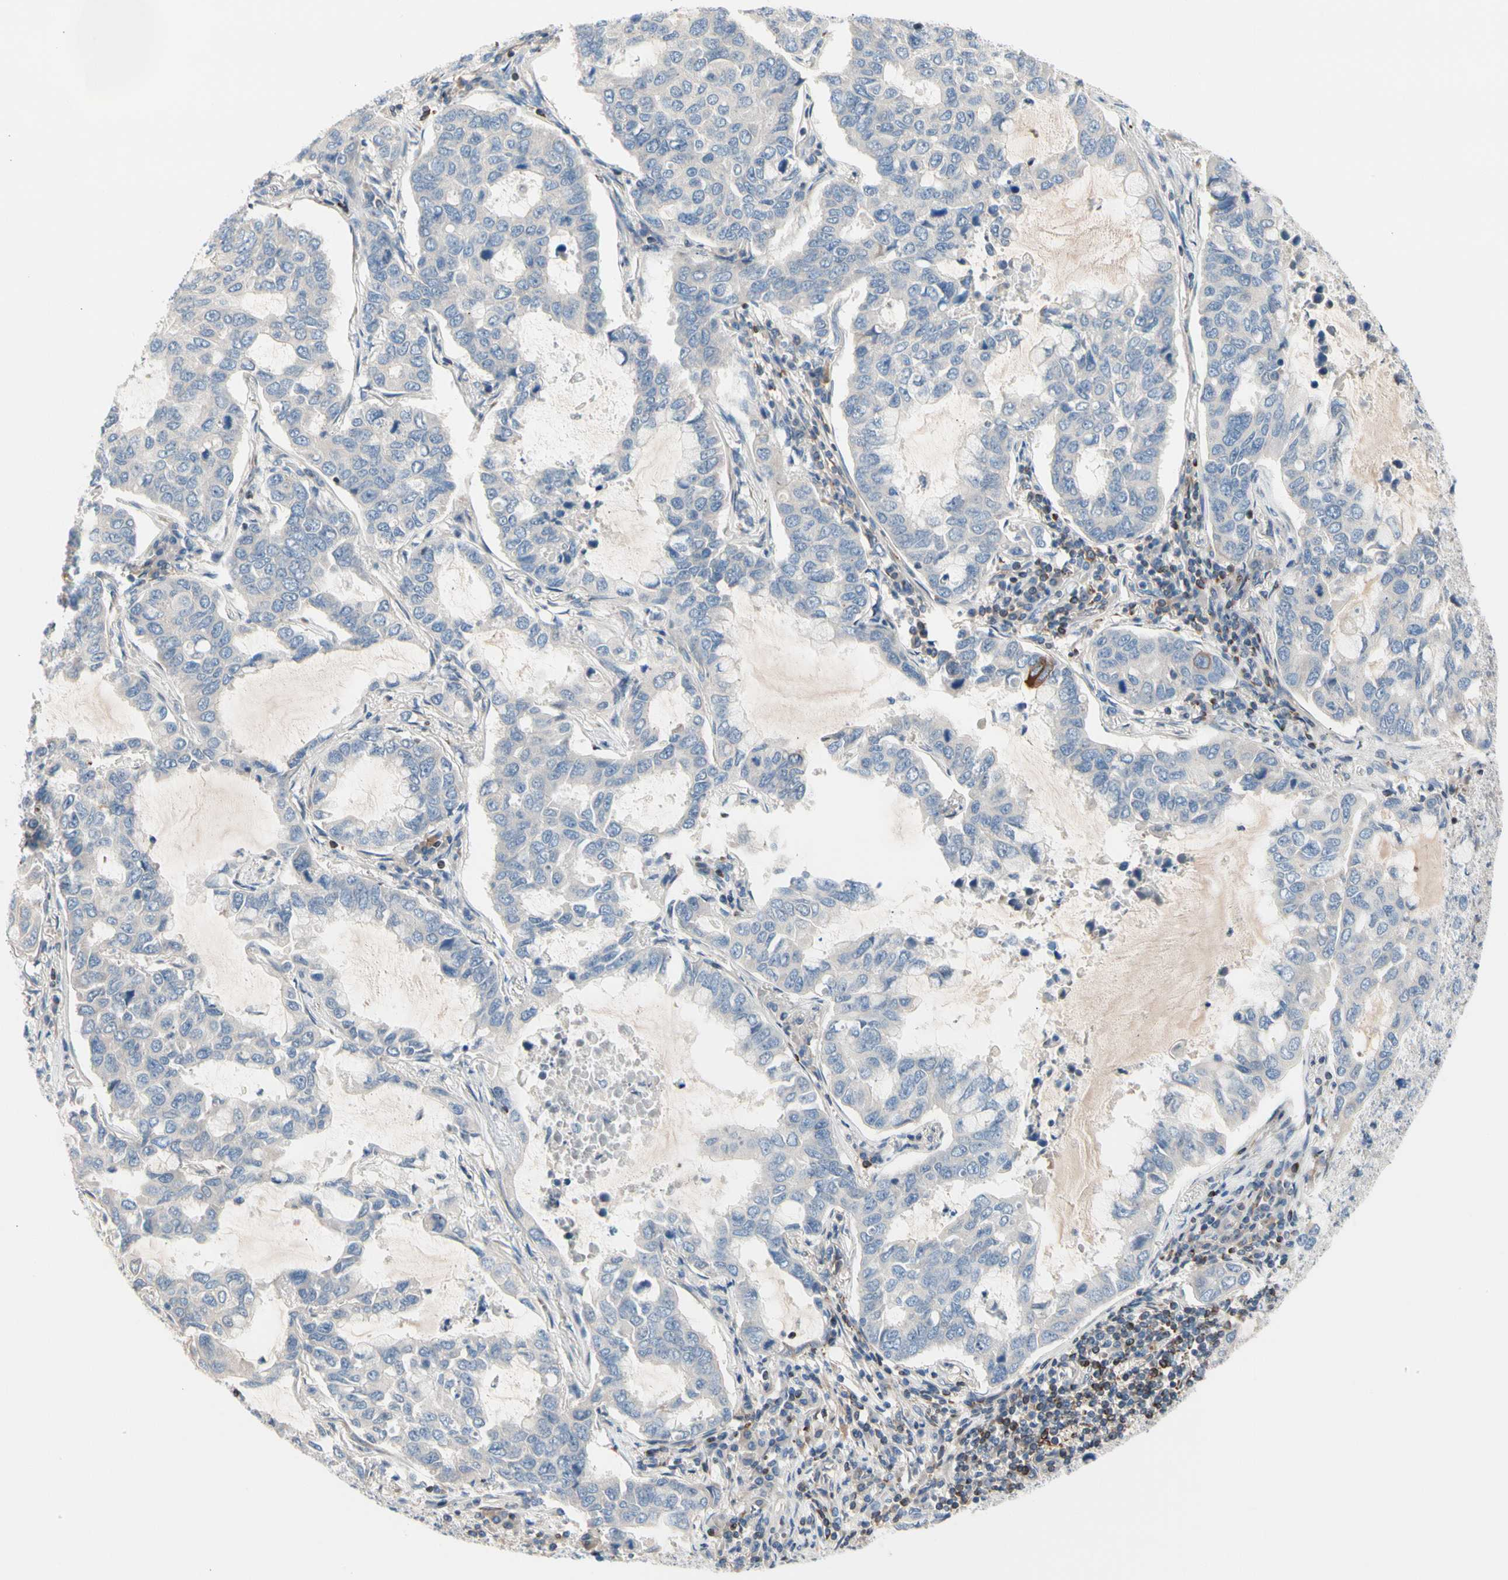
{"staining": {"intensity": "moderate", "quantity": "25%-75%", "location": "cytoplasmic/membranous"}, "tissue": "lung cancer", "cell_type": "Tumor cells", "image_type": "cancer", "snomed": [{"axis": "morphology", "description": "Adenocarcinoma, NOS"}, {"axis": "topography", "description": "Lung"}], "caption": "An immunohistochemistry (IHC) micrograph of tumor tissue is shown. Protein staining in brown highlights moderate cytoplasmic/membranous positivity in lung adenocarcinoma within tumor cells.", "gene": "MAP3K3", "patient": {"sex": "male", "age": 64}}